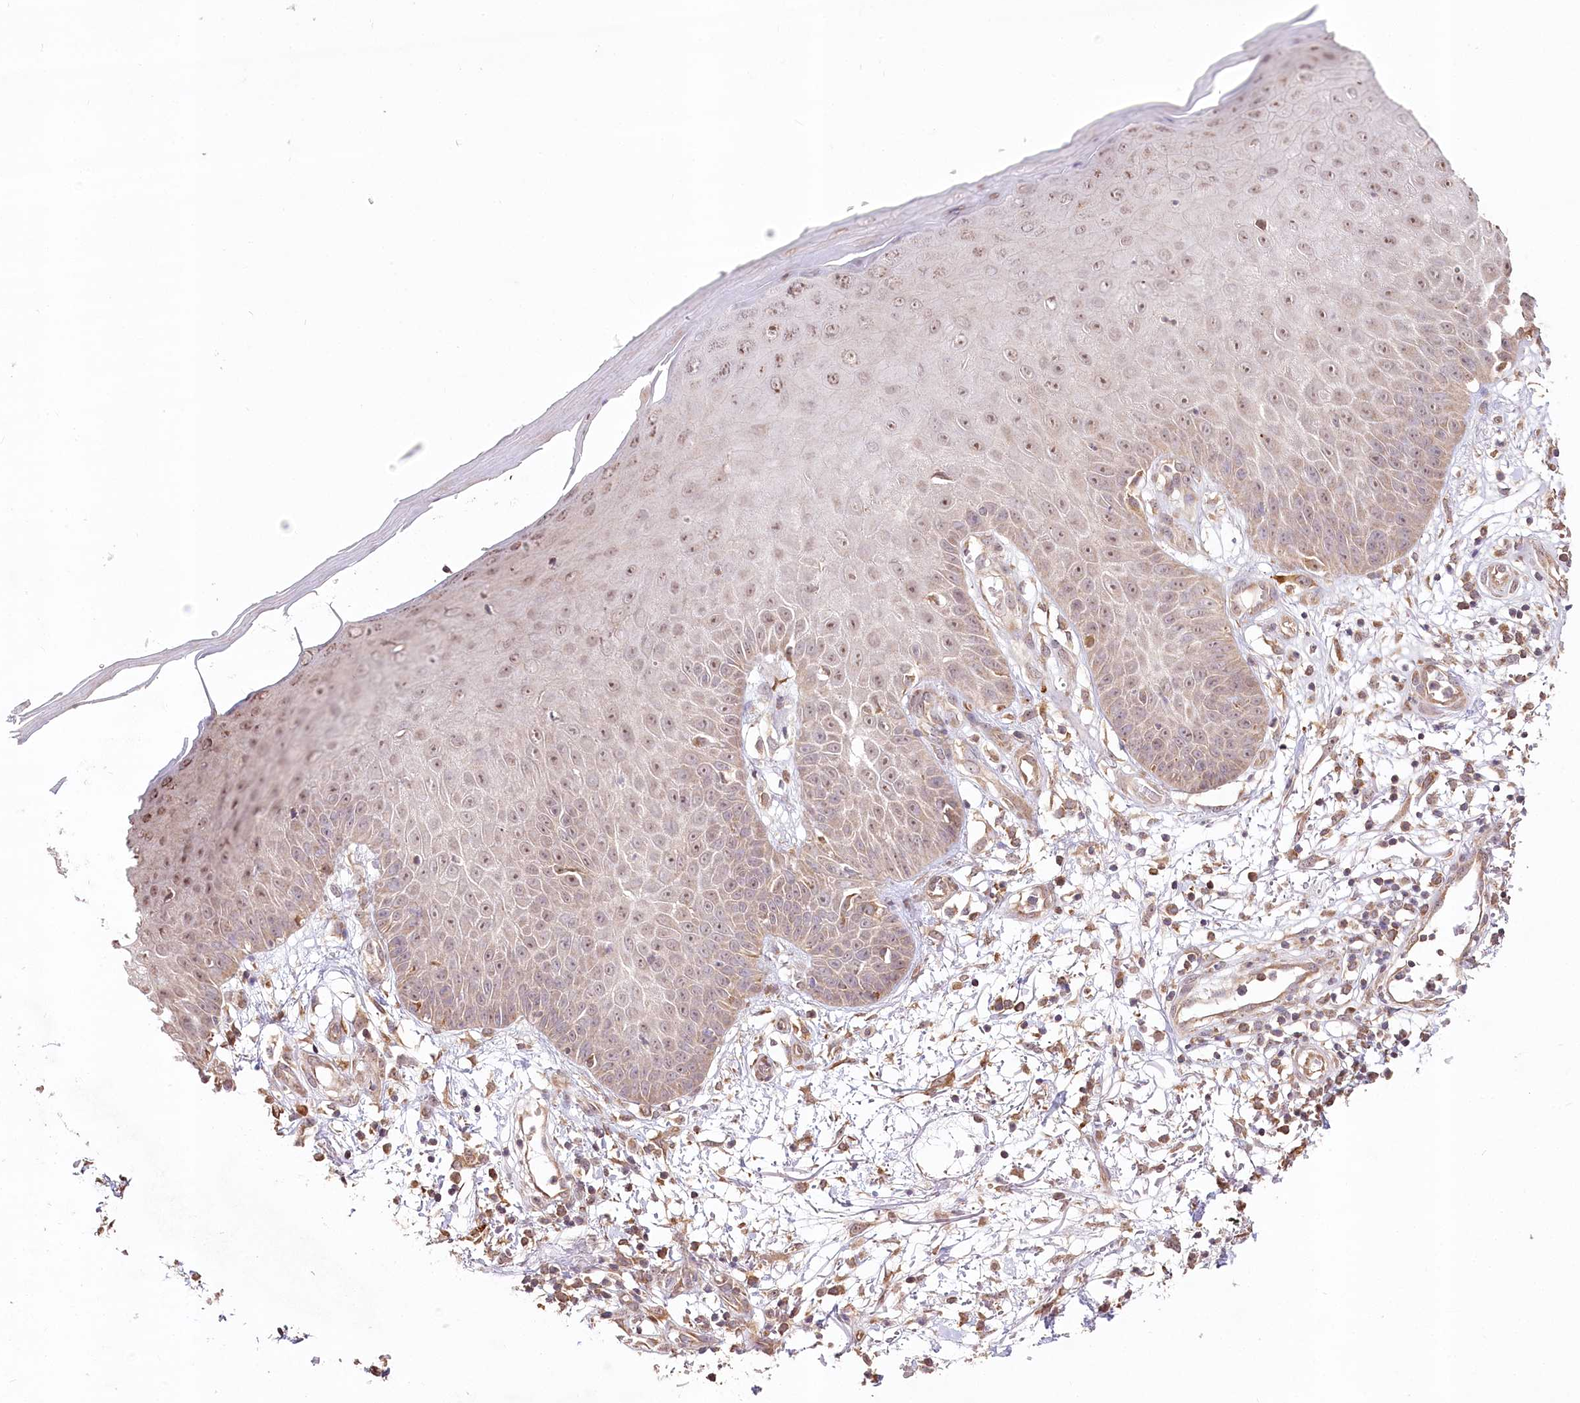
{"staining": {"intensity": "moderate", "quantity": ">75%", "location": "cytoplasmic/membranous"}, "tissue": "skin", "cell_type": "Fibroblasts", "image_type": "normal", "snomed": [{"axis": "morphology", "description": "Normal tissue, NOS"}, {"axis": "morphology", "description": "Inflammation, NOS"}, {"axis": "topography", "description": "Skin"}], "caption": "This is a histology image of immunohistochemistry staining of normal skin, which shows moderate staining in the cytoplasmic/membranous of fibroblasts.", "gene": "DMXL1", "patient": {"sex": "female", "age": 44}}